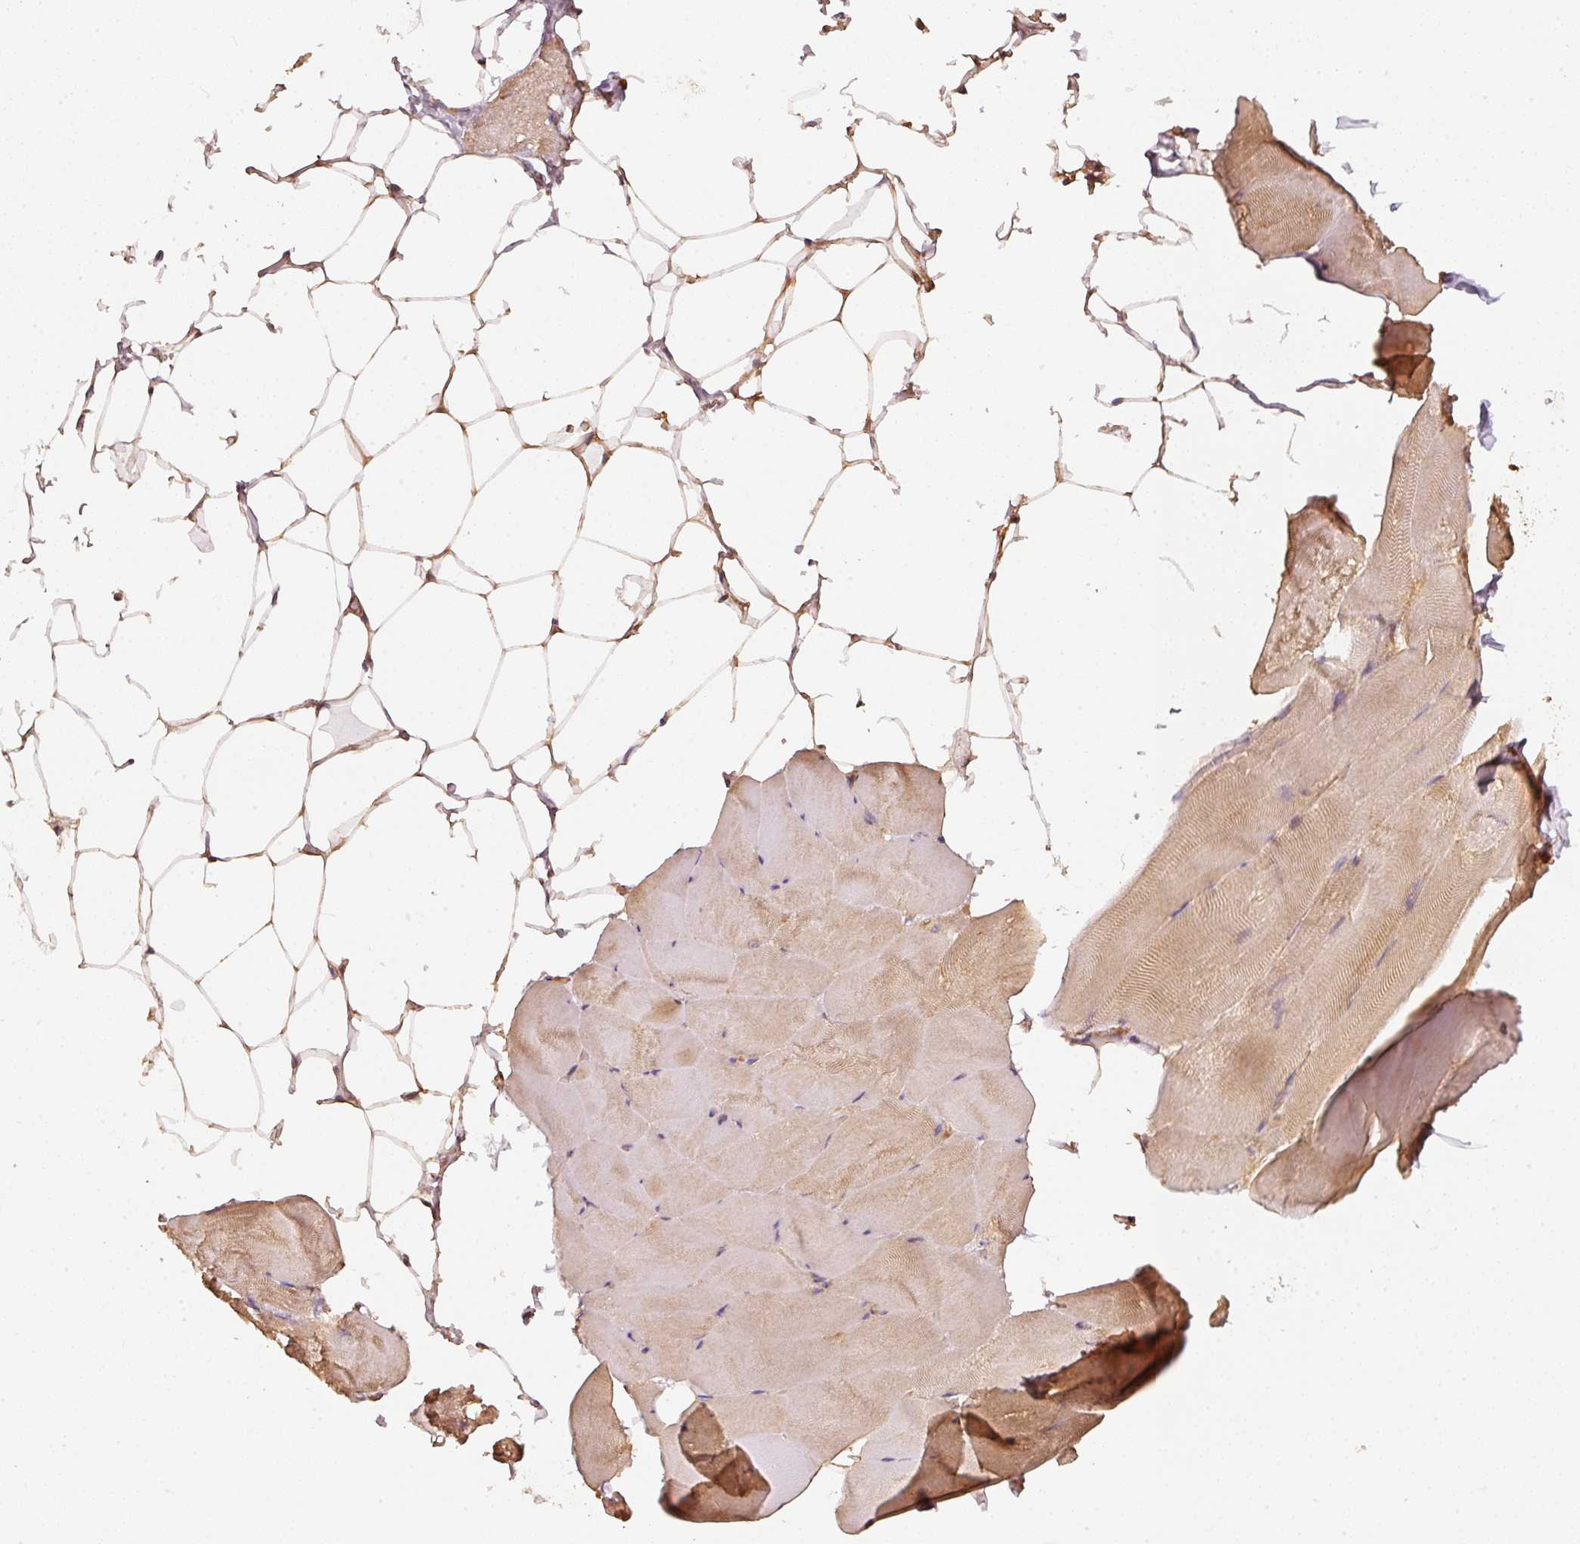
{"staining": {"intensity": "moderate", "quantity": "25%-75%", "location": "cytoplasmic/membranous,nuclear"}, "tissue": "skeletal muscle", "cell_type": "Myocytes", "image_type": "normal", "snomed": [{"axis": "morphology", "description": "Normal tissue, NOS"}, {"axis": "topography", "description": "Skeletal muscle"}], "caption": "Myocytes display medium levels of moderate cytoplasmic/membranous,nuclear positivity in approximately 25%-75% of cells in normal human skeletal muscle. The protein is shown in brown color, while the nuclei are stained blue.", "gene": "STAU1", "patient": {"sex": "female", "age": 64}}